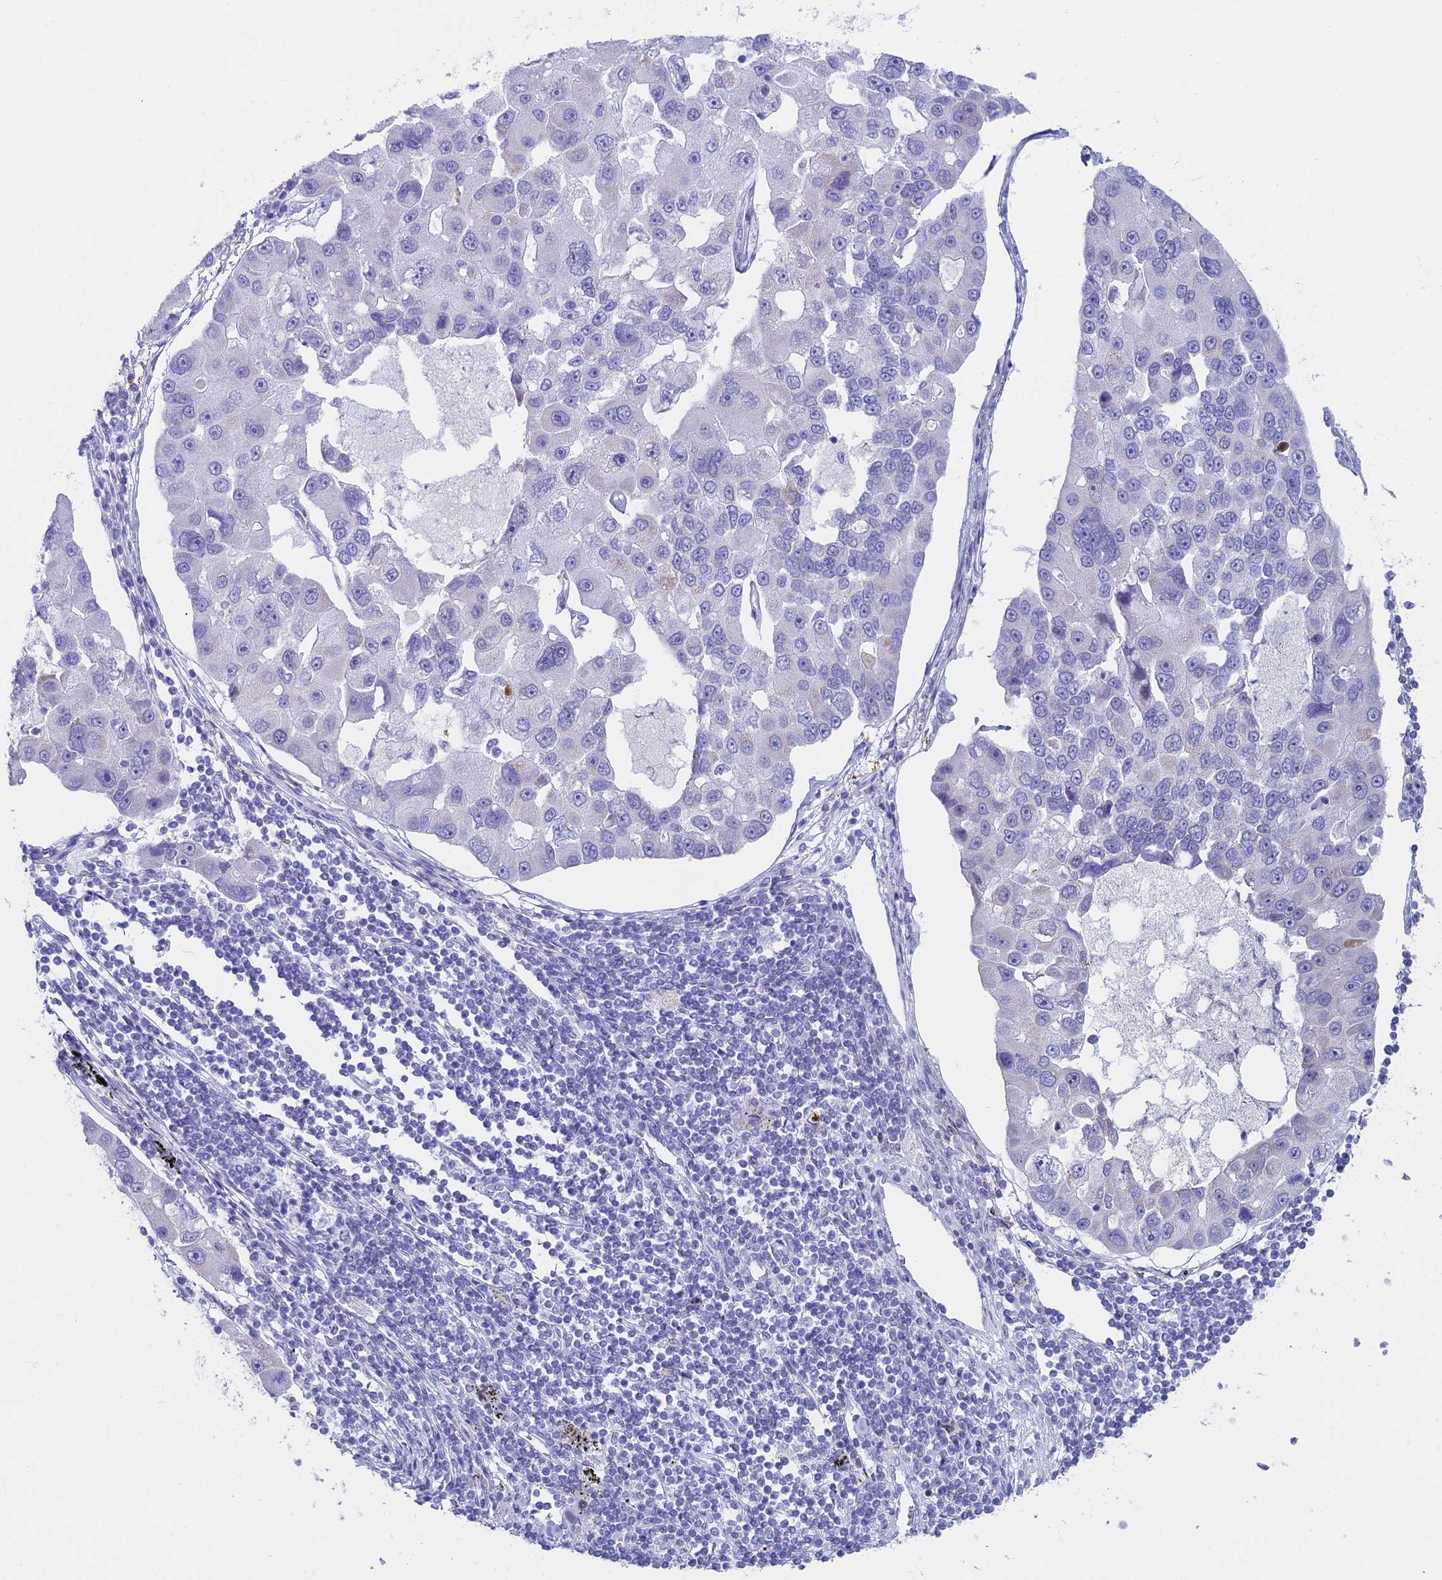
{"staining": {"intensity": "negative", "quantity": "none", "location": "none"}, "tissue": "lung cancer", "cell_type": "Tumor cells", "image_type": "cancer", "snomed": [{"axis": "morphology", "description": "Adenocarcinoma, NOS"}, {"axis": "topography", "description": "Lung"}], "caption": "High power microscopy photomicrograph of an immunohistochemistry (IHC) histopathology image of lung cancer (adenocarcinoma), revealing no significant staining in tumor cells.", "gene": "CC2D2A", "patient": {"sex": "female", "age": 54}}